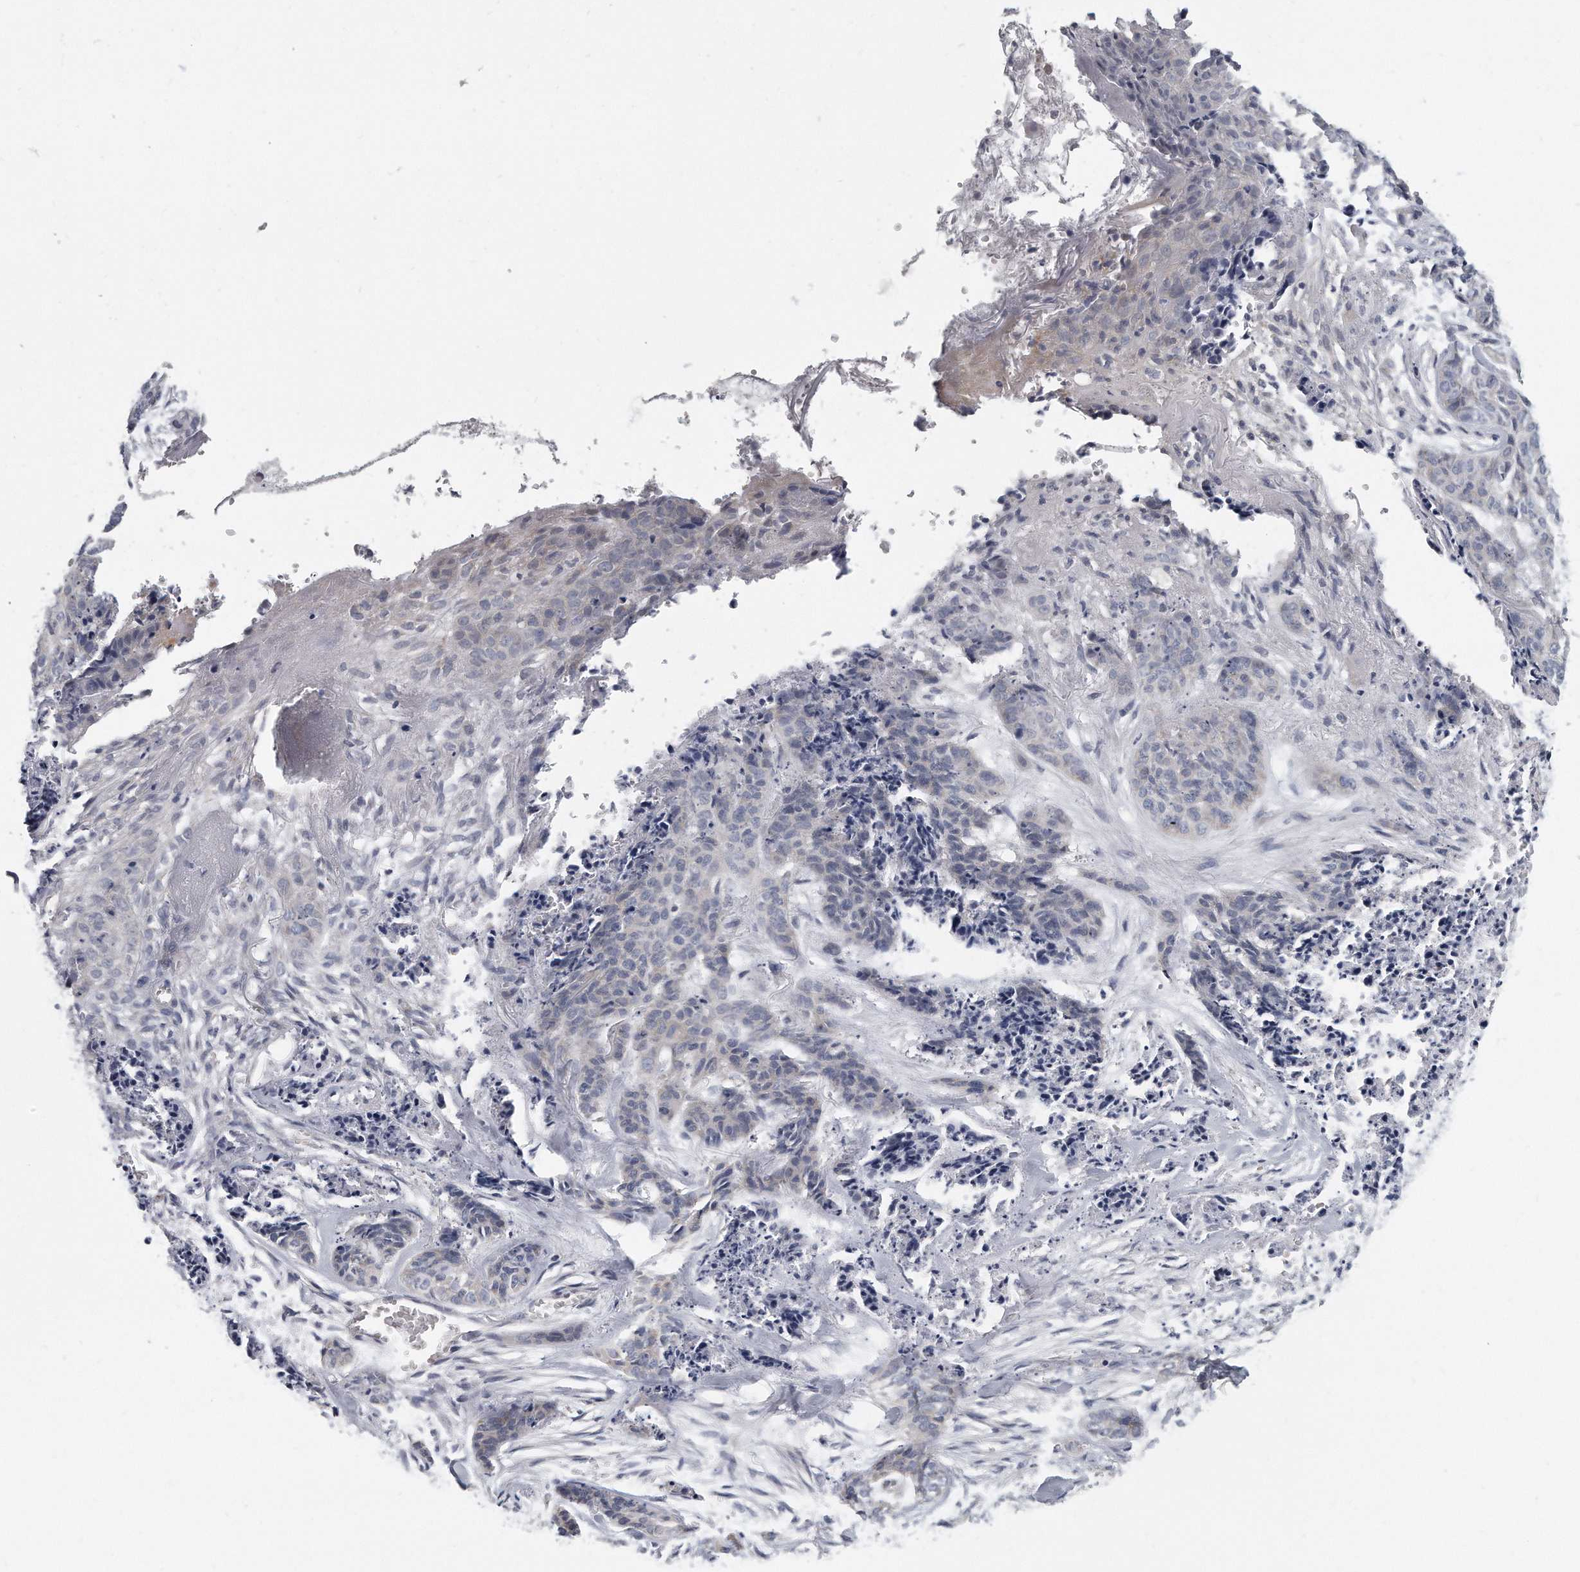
{"staining": {"intensity": "negative", "quantity": "none", "location": "none"}, "tissue": "skin cancer", "cell_type": "Tumor cells", "image_type": "cancer", "snomed": [{"axis": "morphology", "description": "Basal cell carcinoma"}, {"axis": "topography", "description": "Skin"}], "caption": "A histopathology image of human skin cancer is negative for staining in tumor cells.", "gene": "PLEKHA6", "patient": {"sex": "female", "age": 64}}